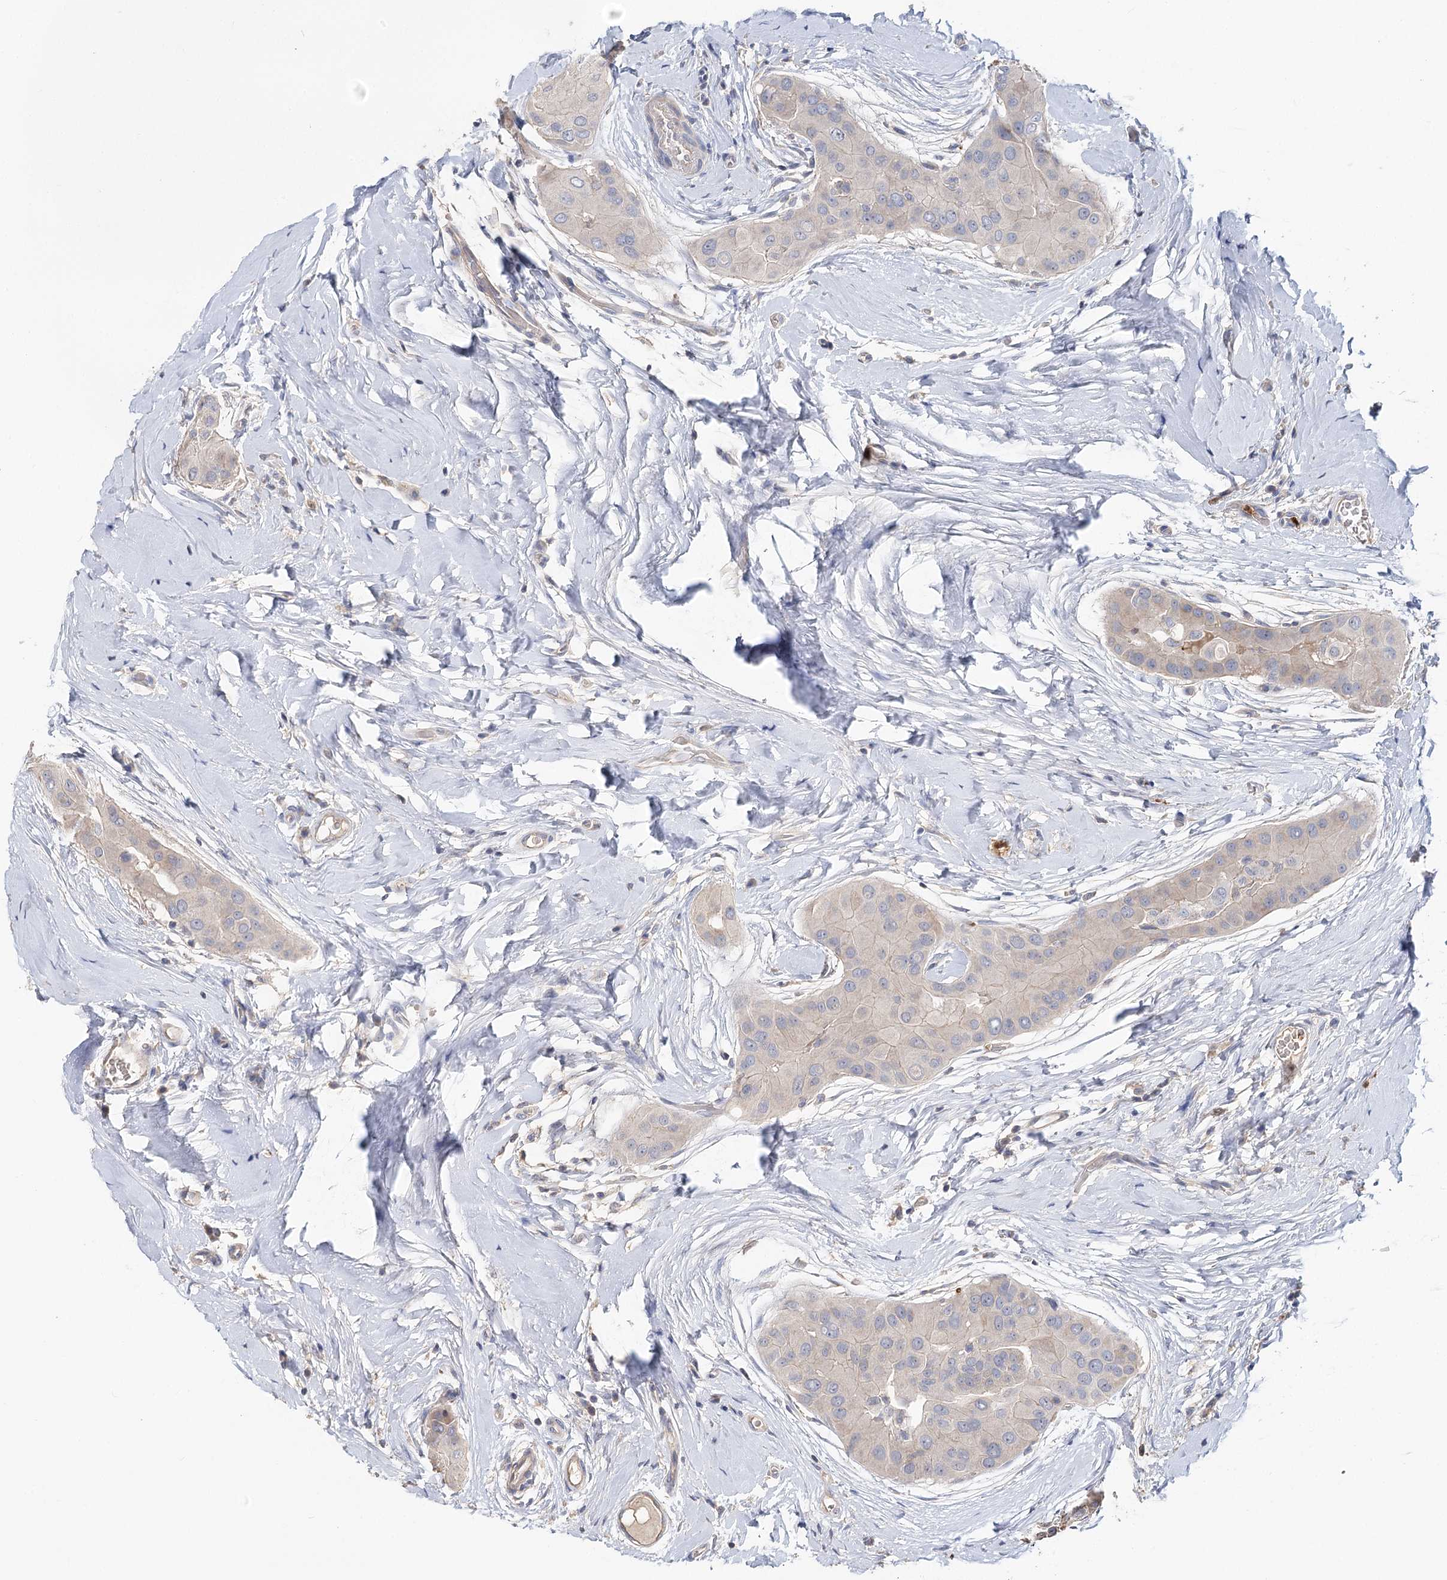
{"staining": {"intensity": "negative", "quantity": "none", "location": "none"}, "tissue": "thyroid cancer", "cell_type": "Tumor cells", "image_type": "cancer", "snomed": [{"axis": "morphology", "description": "Papillary adenocarcinoma, NOS"}, {"axis": "topography", "description": "Thyroid gland"}], "caption": "High power microscopy photomicrograph of an immunohistochemistry (IHC) photomicrograph of thyroid cancer (papillary adenocarcinoma), revealing no significant positivity in tumor cells.", "gene": "EPB41L5", "patient": {"sex": "male", "age": 33}}